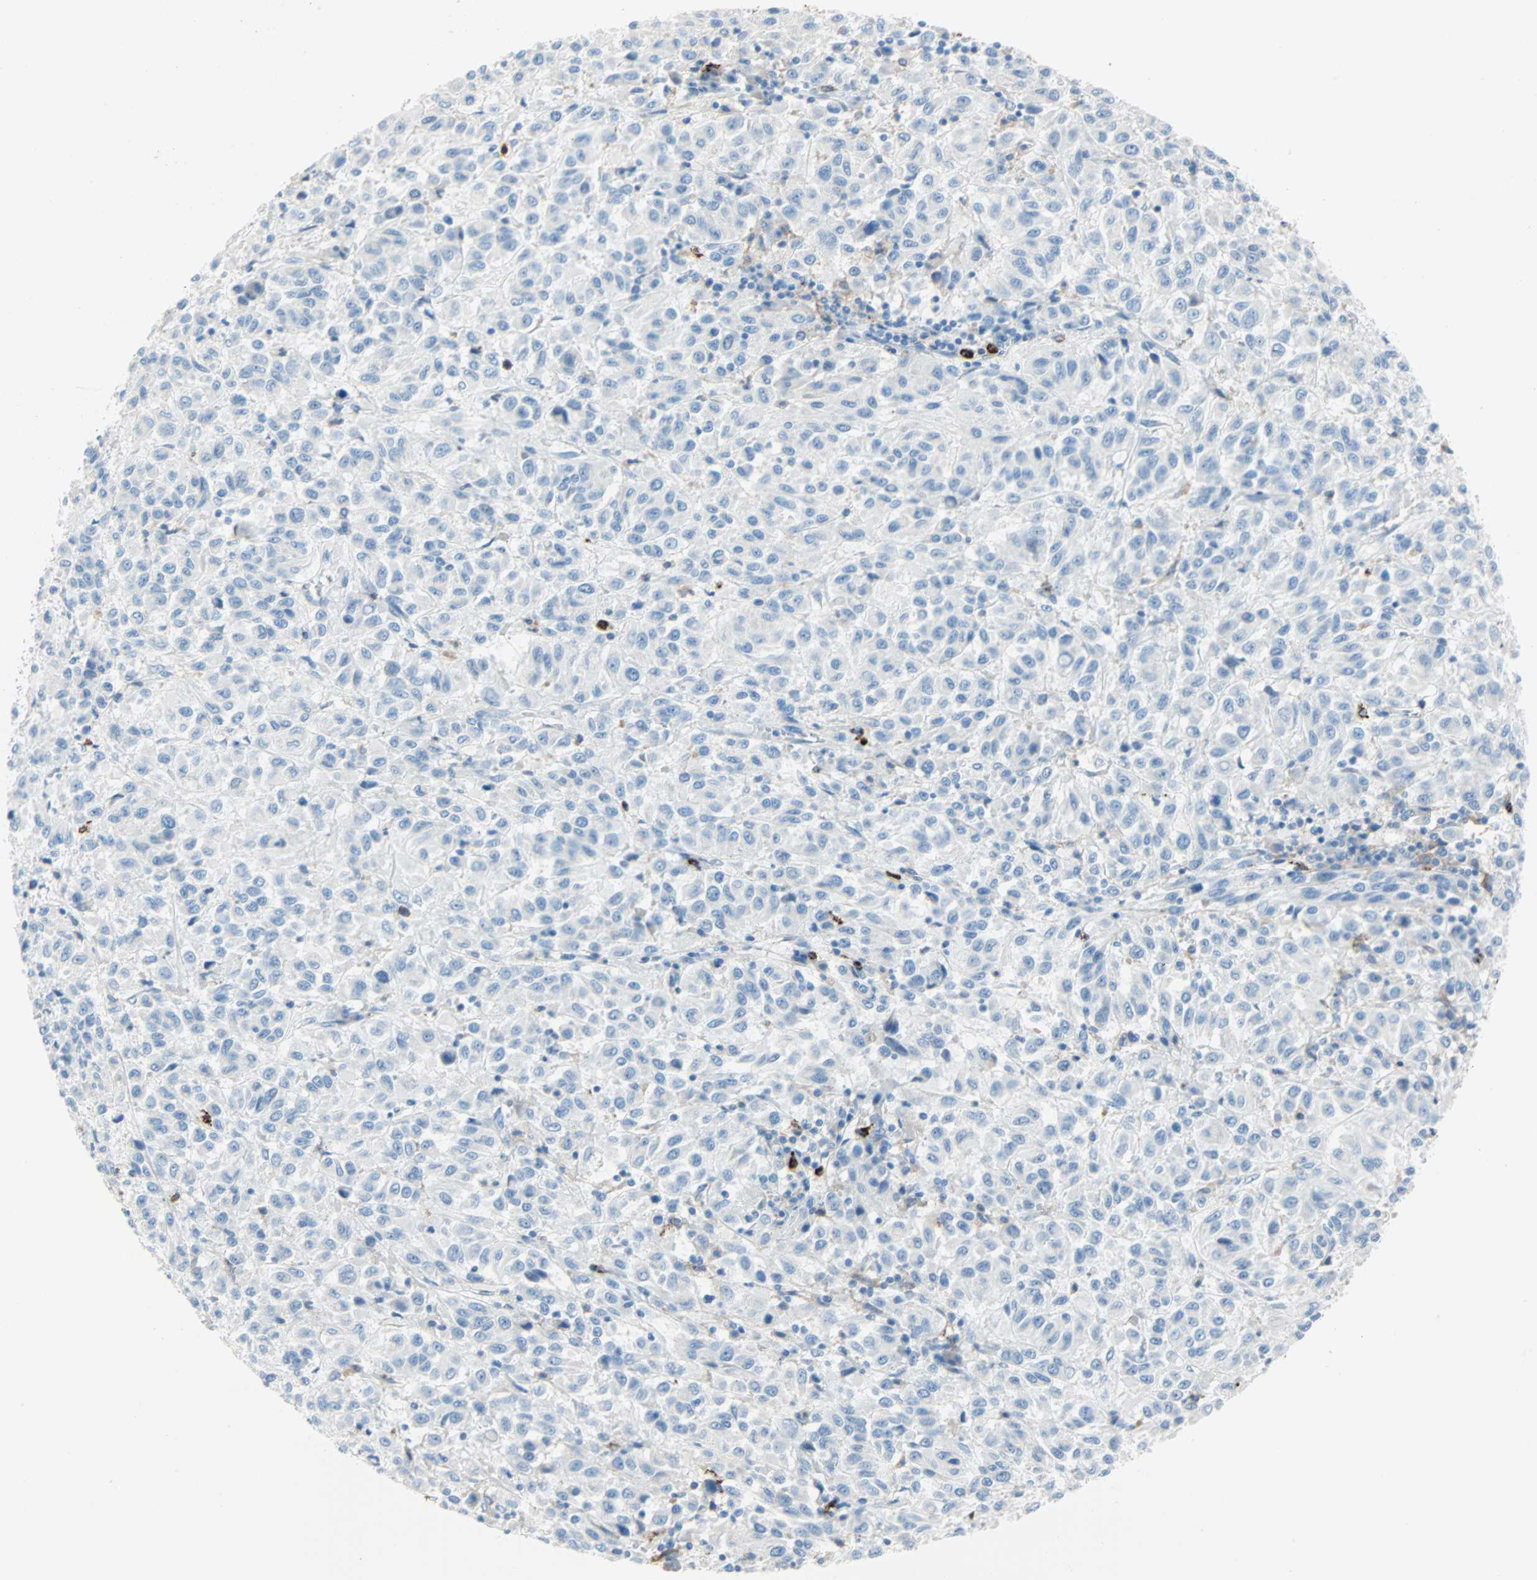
{"staining": {"intensity": "negative", "quantity": "none", "location": "none"}, "tissue": "melanoma", "cell_type": "Tumor cells", "image_type": "cancer", "snomed": [{"axis": "morphology", "description": "Malignant melanoma, Metastatic site"}, {"axis": "topography", "description": "Lung"}], "caption": "The image reveals no staining of tumor cells in malignant melanoma (metastatic site). (DAB (3,3'-diaminobenzidine) immunohistochemistry visualized using brightfield microscopy, high magnification).", "gene": "CLEC4A", "patient": {"sex": "male", "age": 64}}